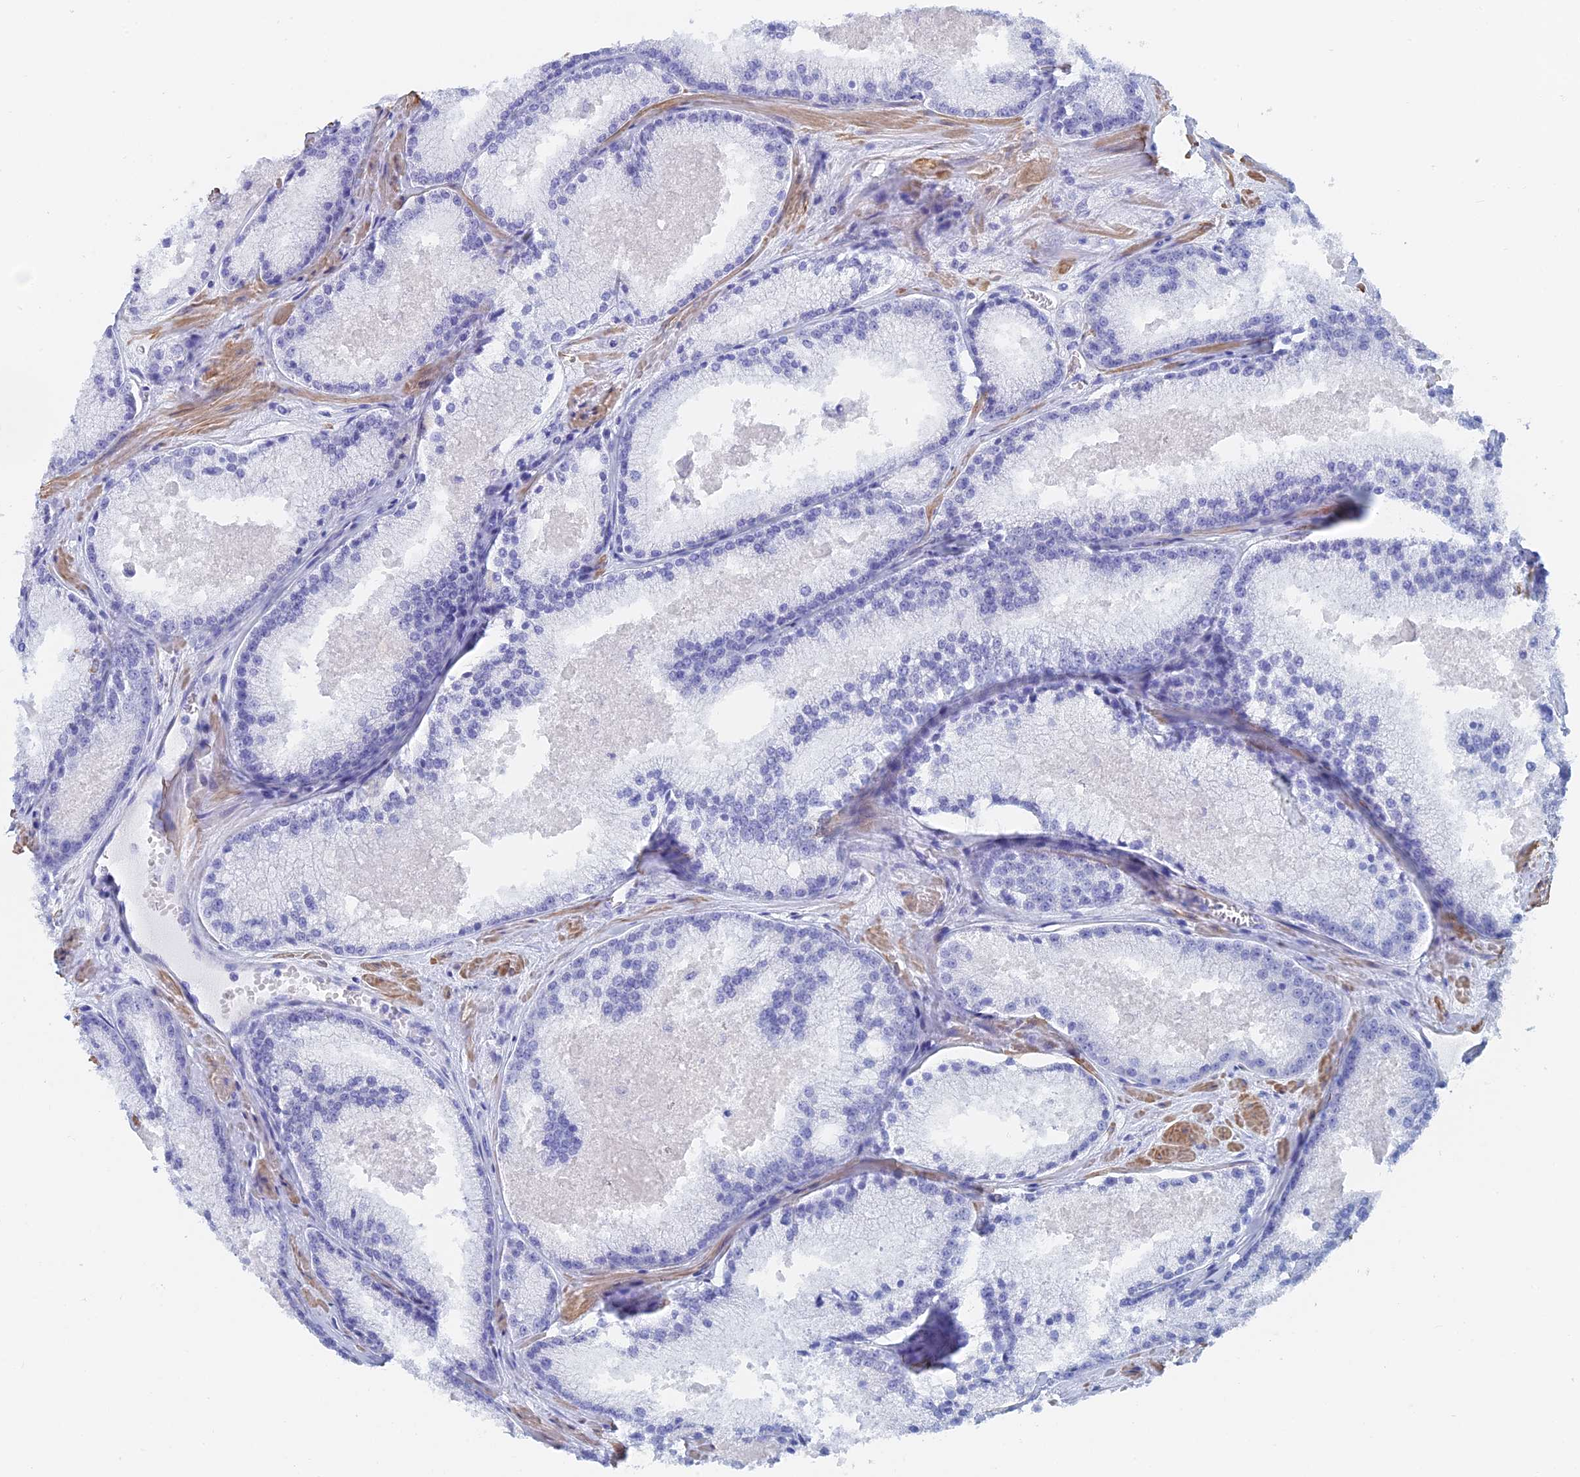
{"staining": {"intensity": "negative", "quantity": "none", "location": "none"}, "tissue": "prostate cancer", "cell_type": "Tumor cells", "image_type": "cancer", "snomed": [{"axis": "morphology", "description": "Adenocarcinoma, High grade"}, {"axis": "topography", "description": "Prostate"}], "caption": "This is an immunohistochemistry (IHC) histopathology image of human prostate cancer (adenocarcinoma (high-grade)). There is no expression in tumor cells.", "gene": "KCNK18", "patient": {"sex": "male", "age": 61}}